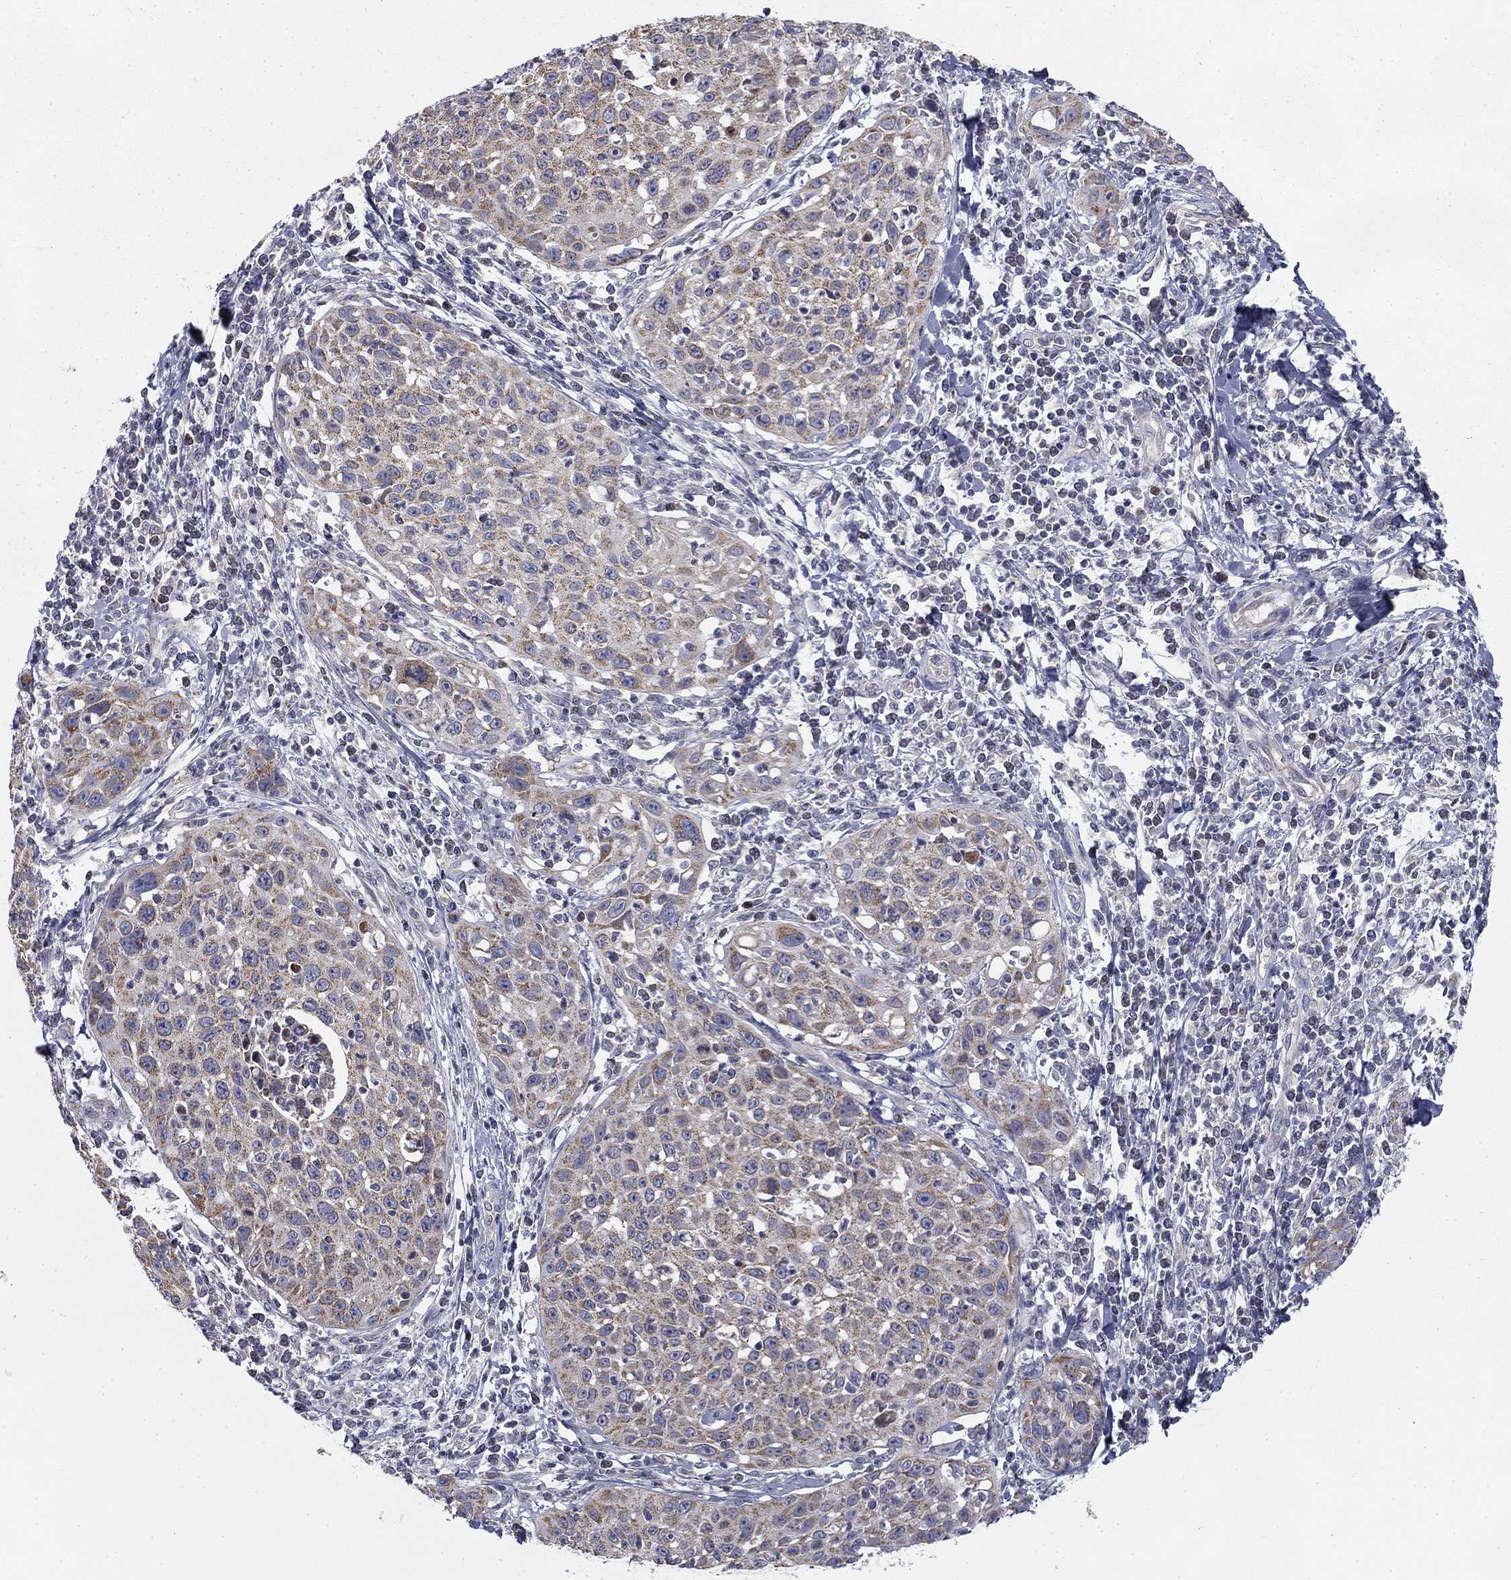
{"staining": {"intensity": "weak", "quantity": "25%-75%", "location": "cytoplasmic/membranous"}, "tissue": "cervical cancer", "cell_type": "Tumor cells", "image_type": "cancer", "snomed": [{"axis": "morphology", "description": "Squamous cell carcinoma, NOS"}, {"axis": "topography", "description": "Cervix"}], "caption": "Cervical cancer stained with IHC reveals weak cytoplasmic/membranous positivity in approximately 25%-75% of tumor cells.", "gene": "SLC2A9", "patient": {"sex": "female", "age": 26}}